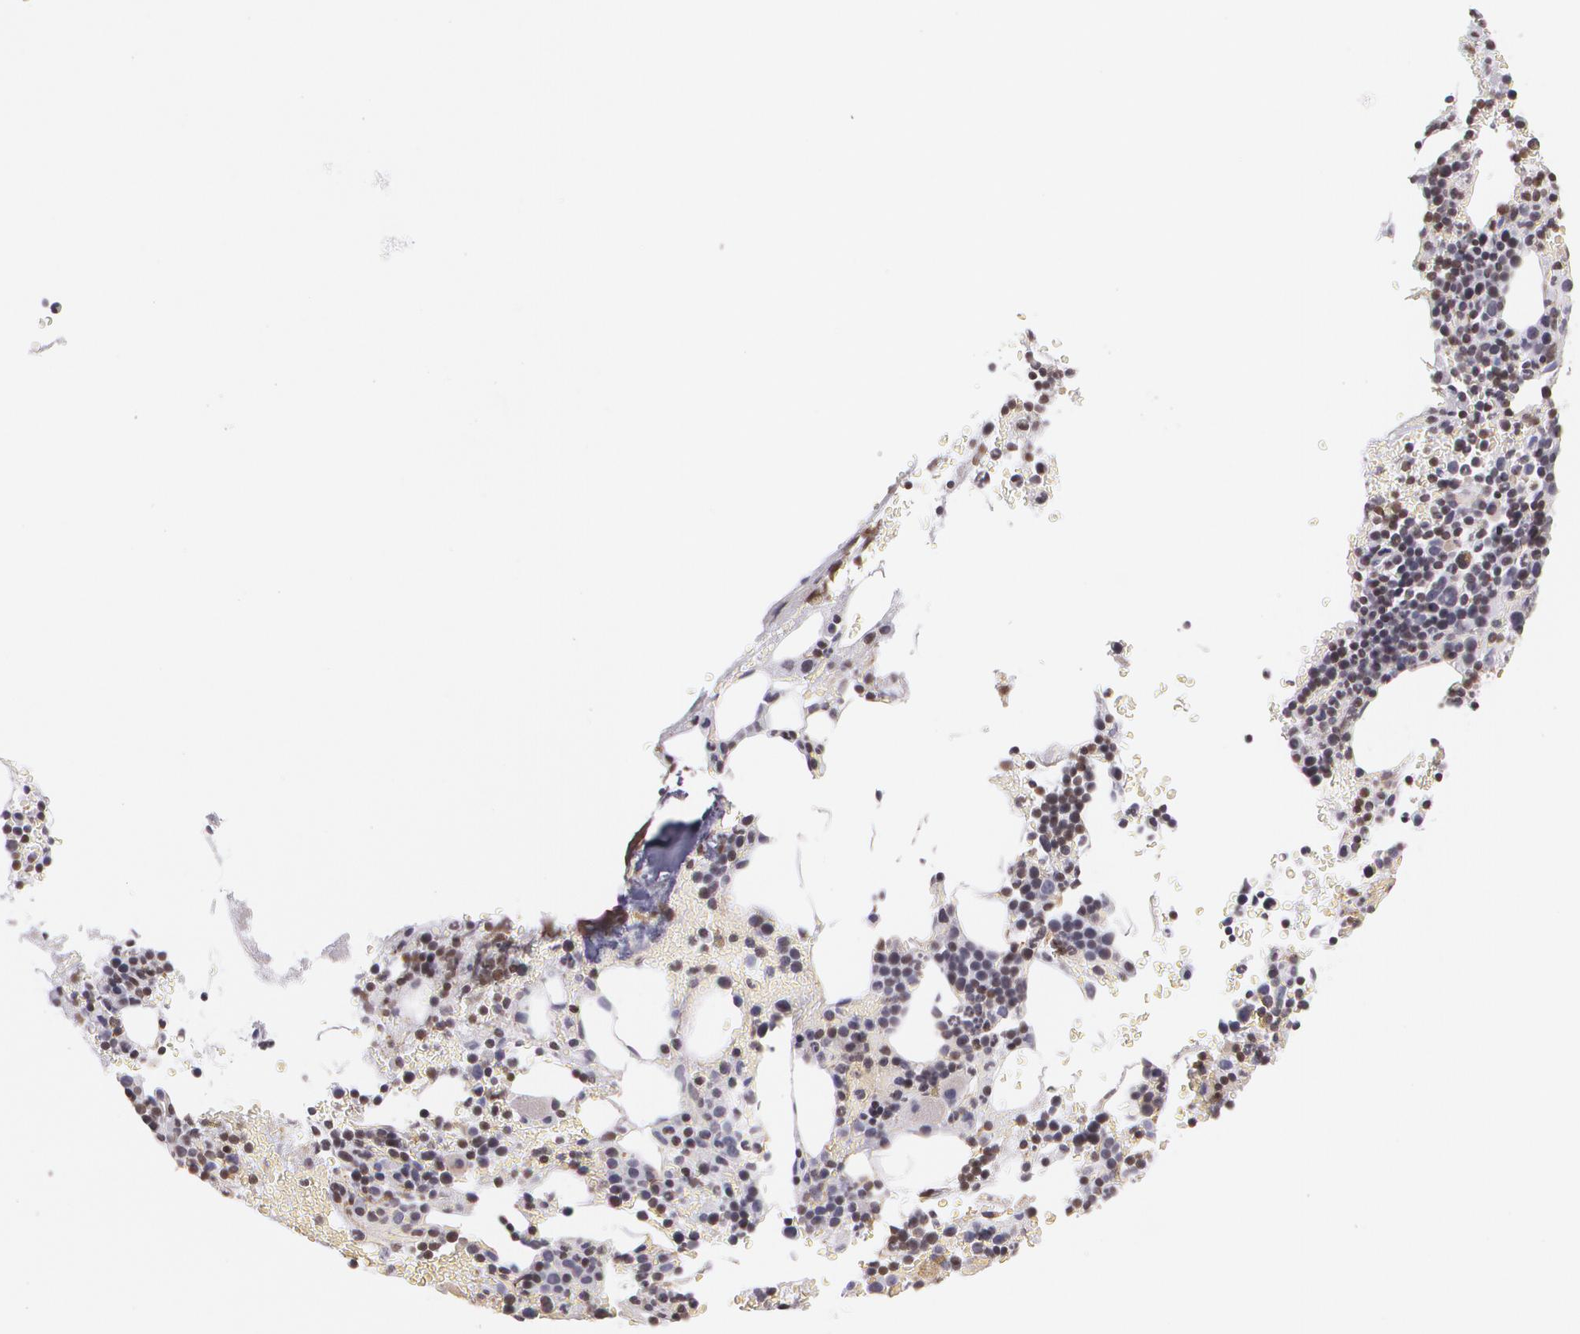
{"staining": {"intensity": "moderate", "quantity": "25%-75%", "location": "nuclear"}, "tissue": "bone marrow", "cell_type": "Hematopoietic cells", "image_type": "normal", "snomed": [{"axis": "morphology", "description": "Normal tissue, NOS"}, {"axis": "topography", "description": "Bone marrow"}], "caption": "The image shows a brown stain indicating the presence of a protein in the nuclear of hematopoietic cells in bone marrow.", "gene": "VAMP1", "patient": {"sex": "male", "age": 86}}